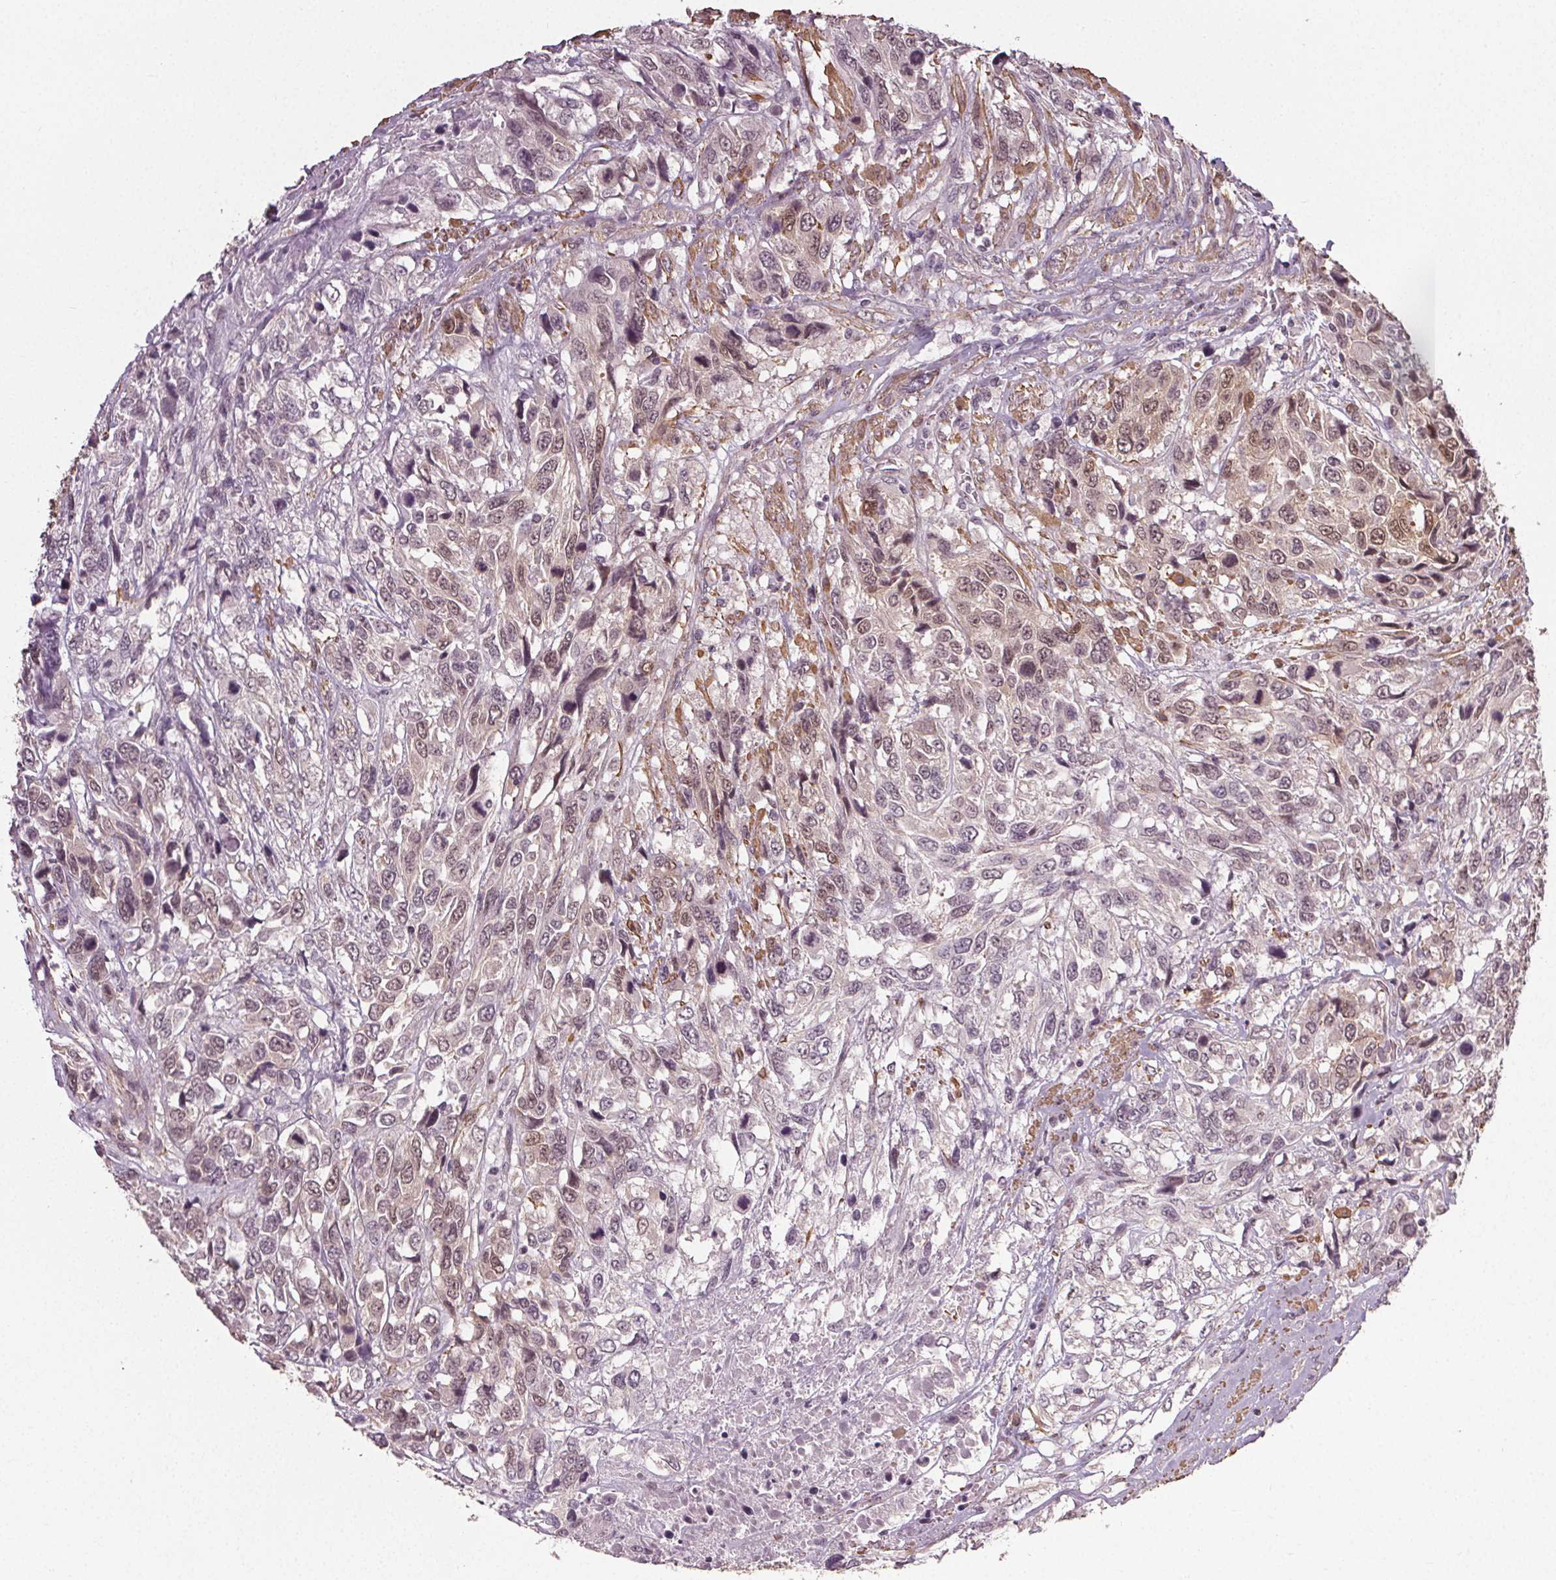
{"staining": {"intensity": "moderate", "quantity": "25%-75%", "location": "cytoplasmic/membranous,nuclear"}, "tissue": "urothelial cancer", "cell_type": "Tumor cells", "image_type": "cancer", "snomed": [{"axis": "morphology", "description": "Urothelial carcinoma, High grade"}, {"axis": "topography", "description": "Urinary bladder"}], "caption": "Urothelial cancer stained for a protein shows moderate cytoplasmic/membranous and nuclear positivity in tumor cells.", "gene": "PKP1", "patient": {"sex": "female", "age": 70}}